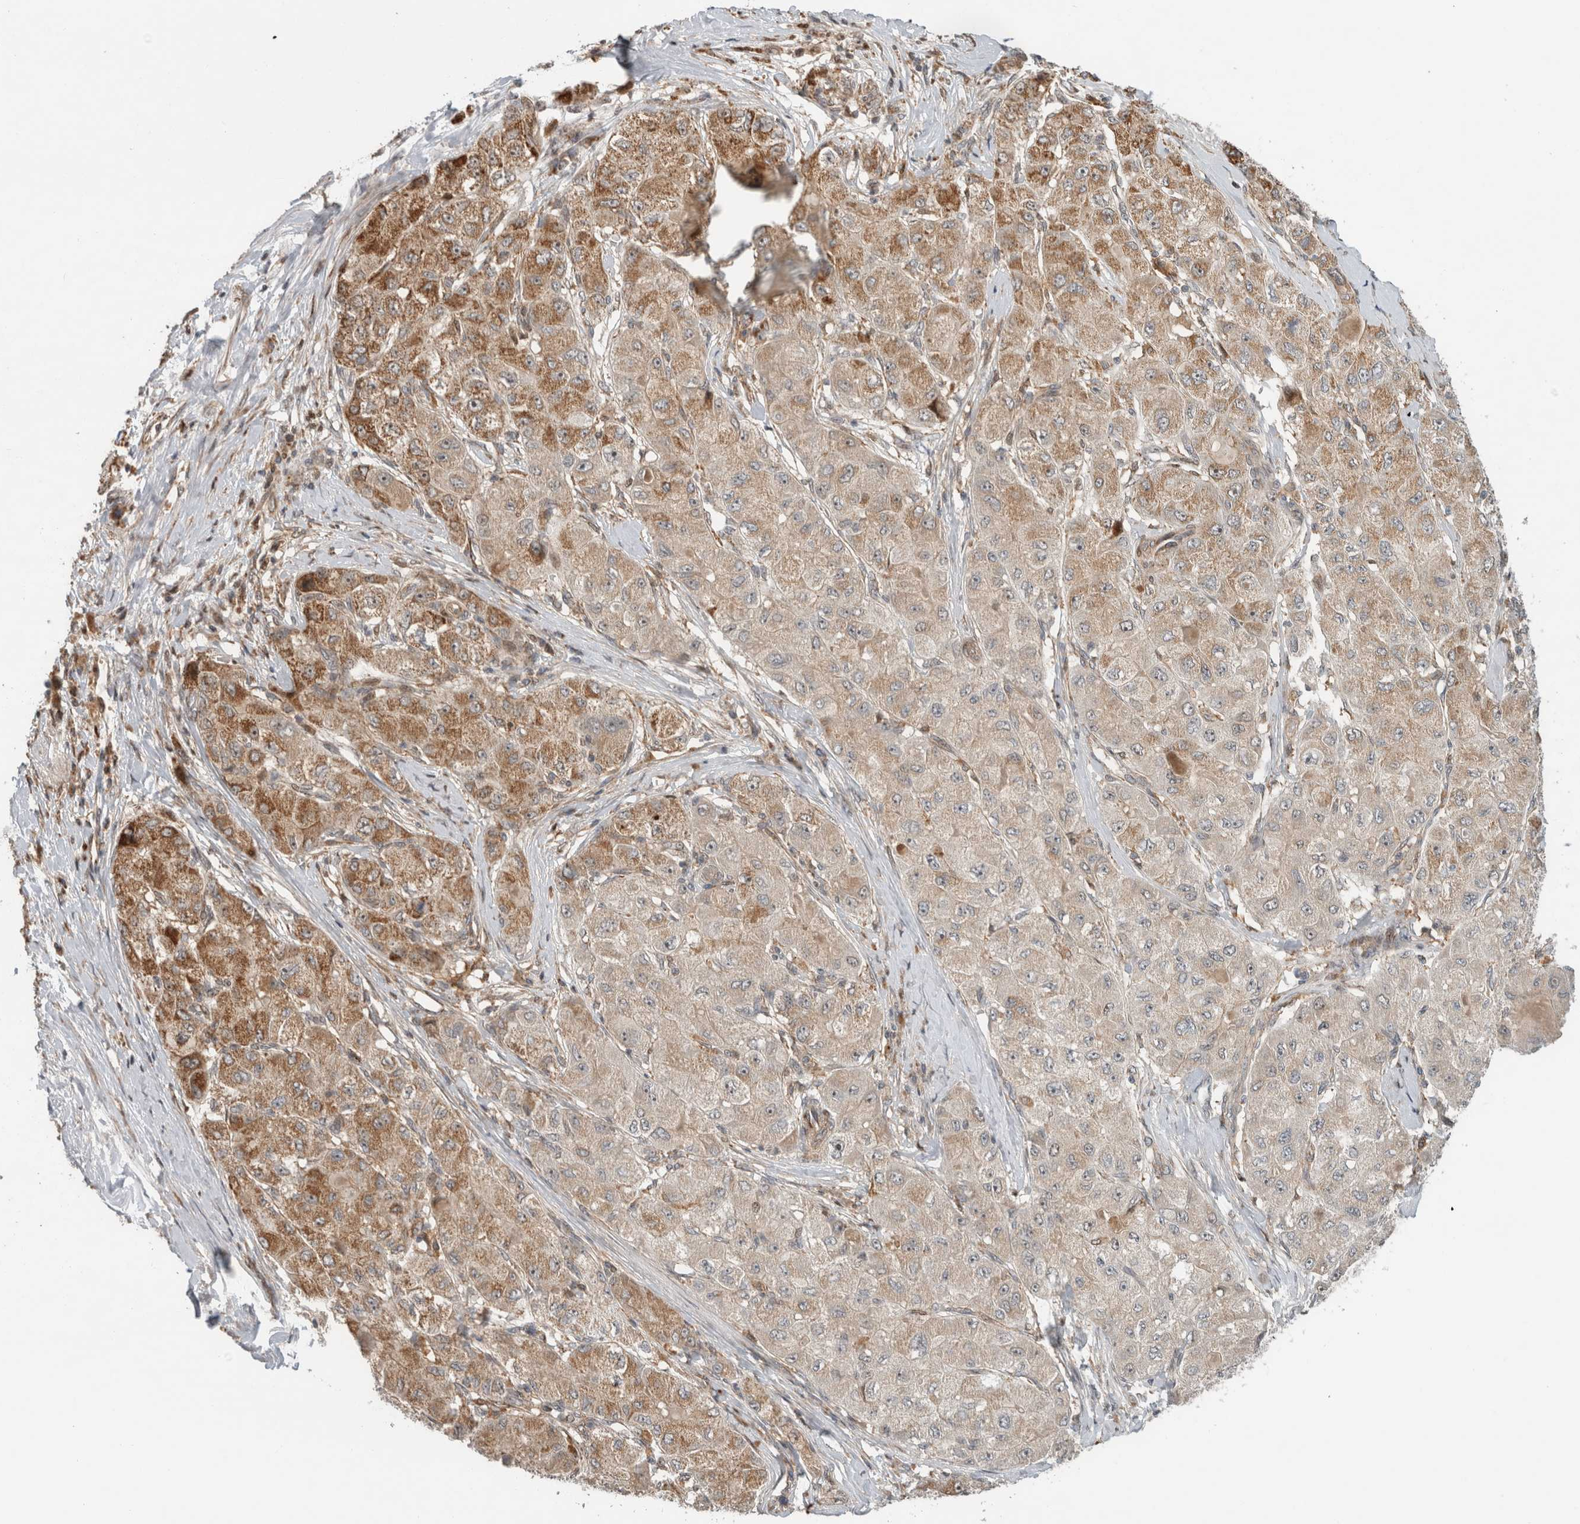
{"staining": {"intensity": "moderate", "quantity": ">75%", "location": "cytoplasmic/membranous"}, "tissue": "liver cancer", "cell_type": "Tumor cells", "image_type": "cancer", "snomed": [{"axis": "morphology", "description": "Carcinoma, Hepatocellular, NOS"}, {"axis": "topography", "description": "Liver"}], "caption": "About >75% of tumor cells in human liver cancer display moderate cytoplasmic/membranous protein staining as visualized by brown immunohistochemical staining.", "gene": "INSRR", "patient": {"sex": "male", "age": 80}}